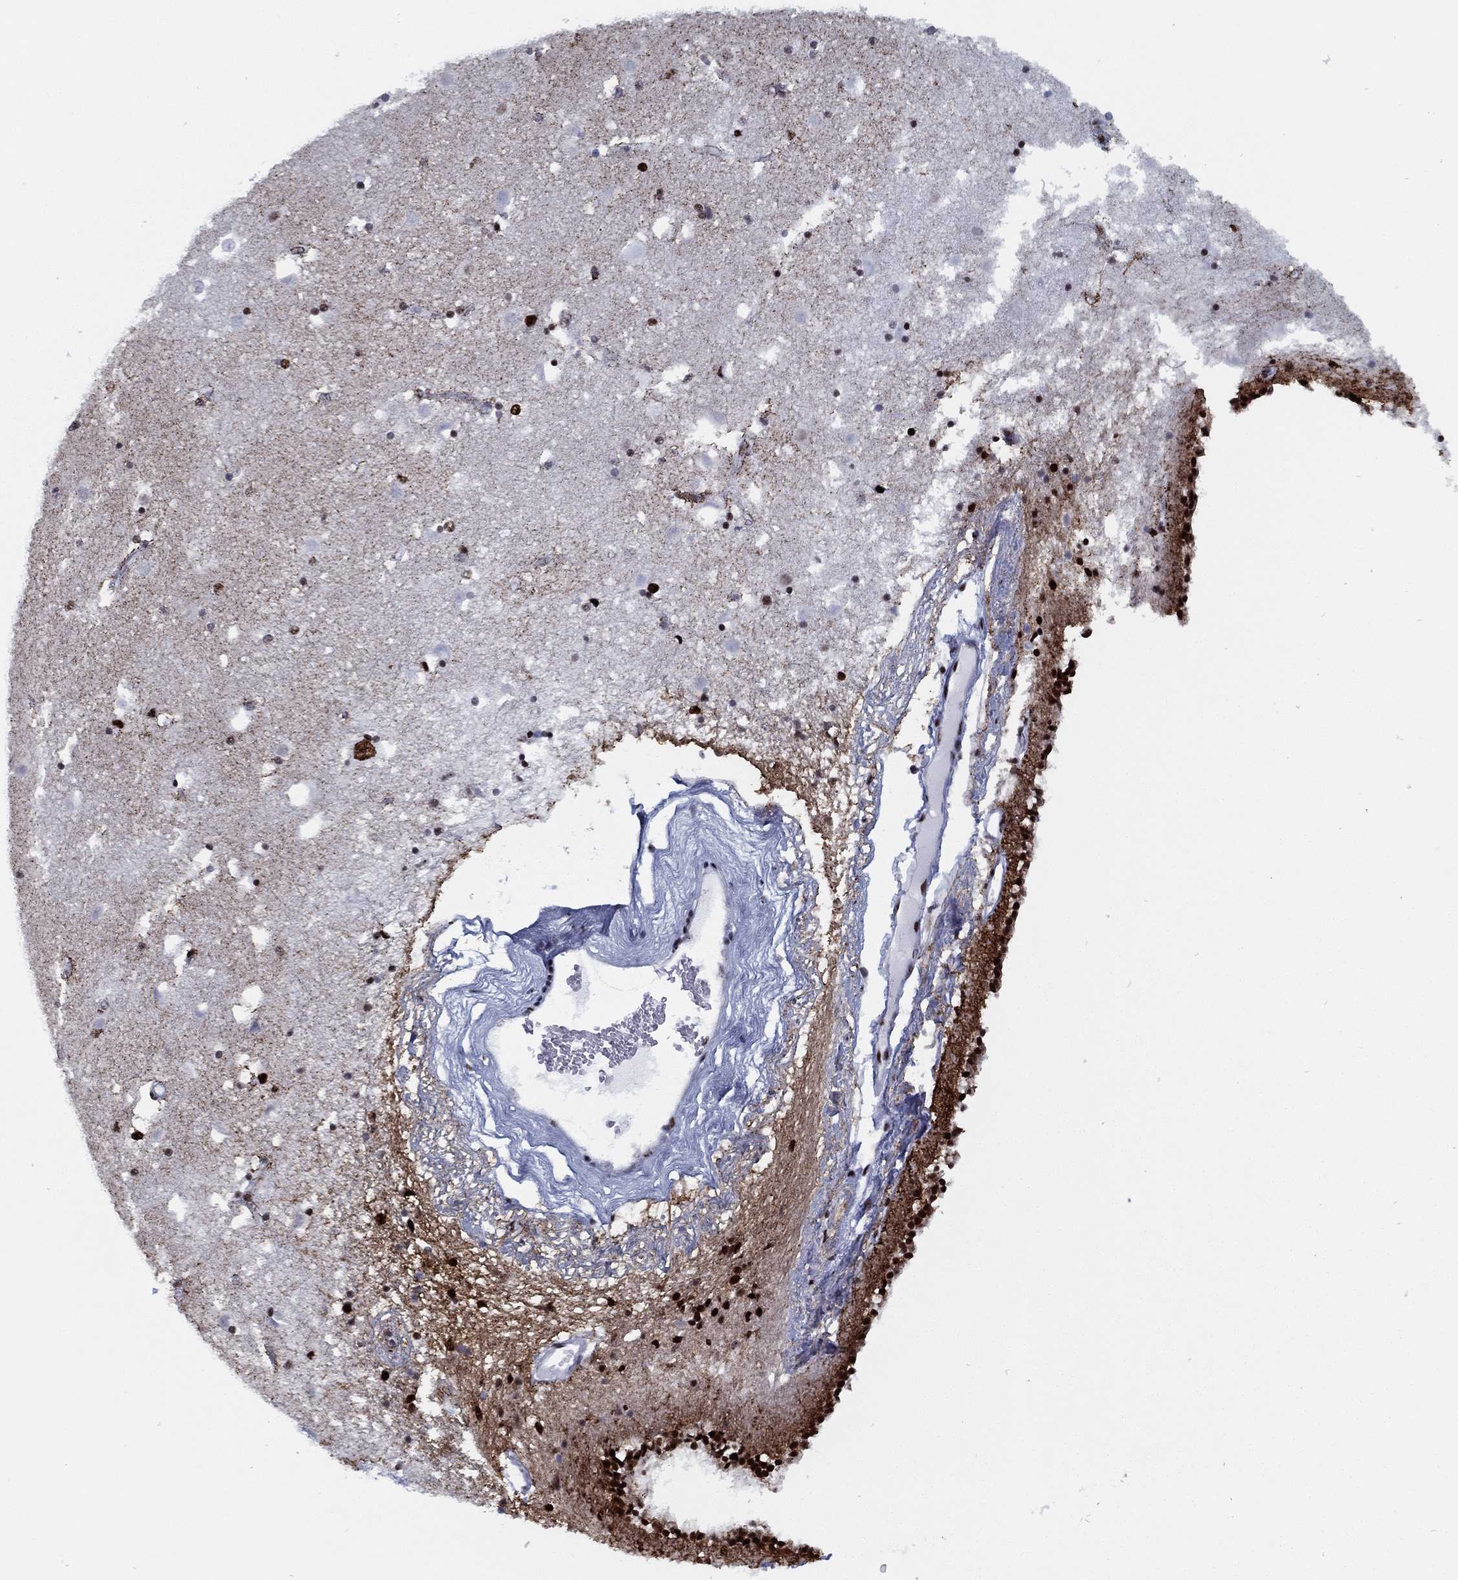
{"staining": {"intensity": "strong", "quantity": "25%-75%", "location": "nuclear"}, "tissue": "caudate", "cell_type": "Glial cells", "image_type": "normal", "snomed": [{"axis": "morphology", "description": "Normal tissue, NOS"}, {"axis": "topography", "description": "Lateral ventricle wall"}], "caption": "Caudate stained with immunohistochemistry reveals strong nuclear expression in approximately 25%-75% of glial cells. (DAB (3,3'-diaminobenzidine) = brown stain, brightfield microscopy at high magnification).", "gene": "CYB561D2", "patient": {"sex": "female", "age": 71}}